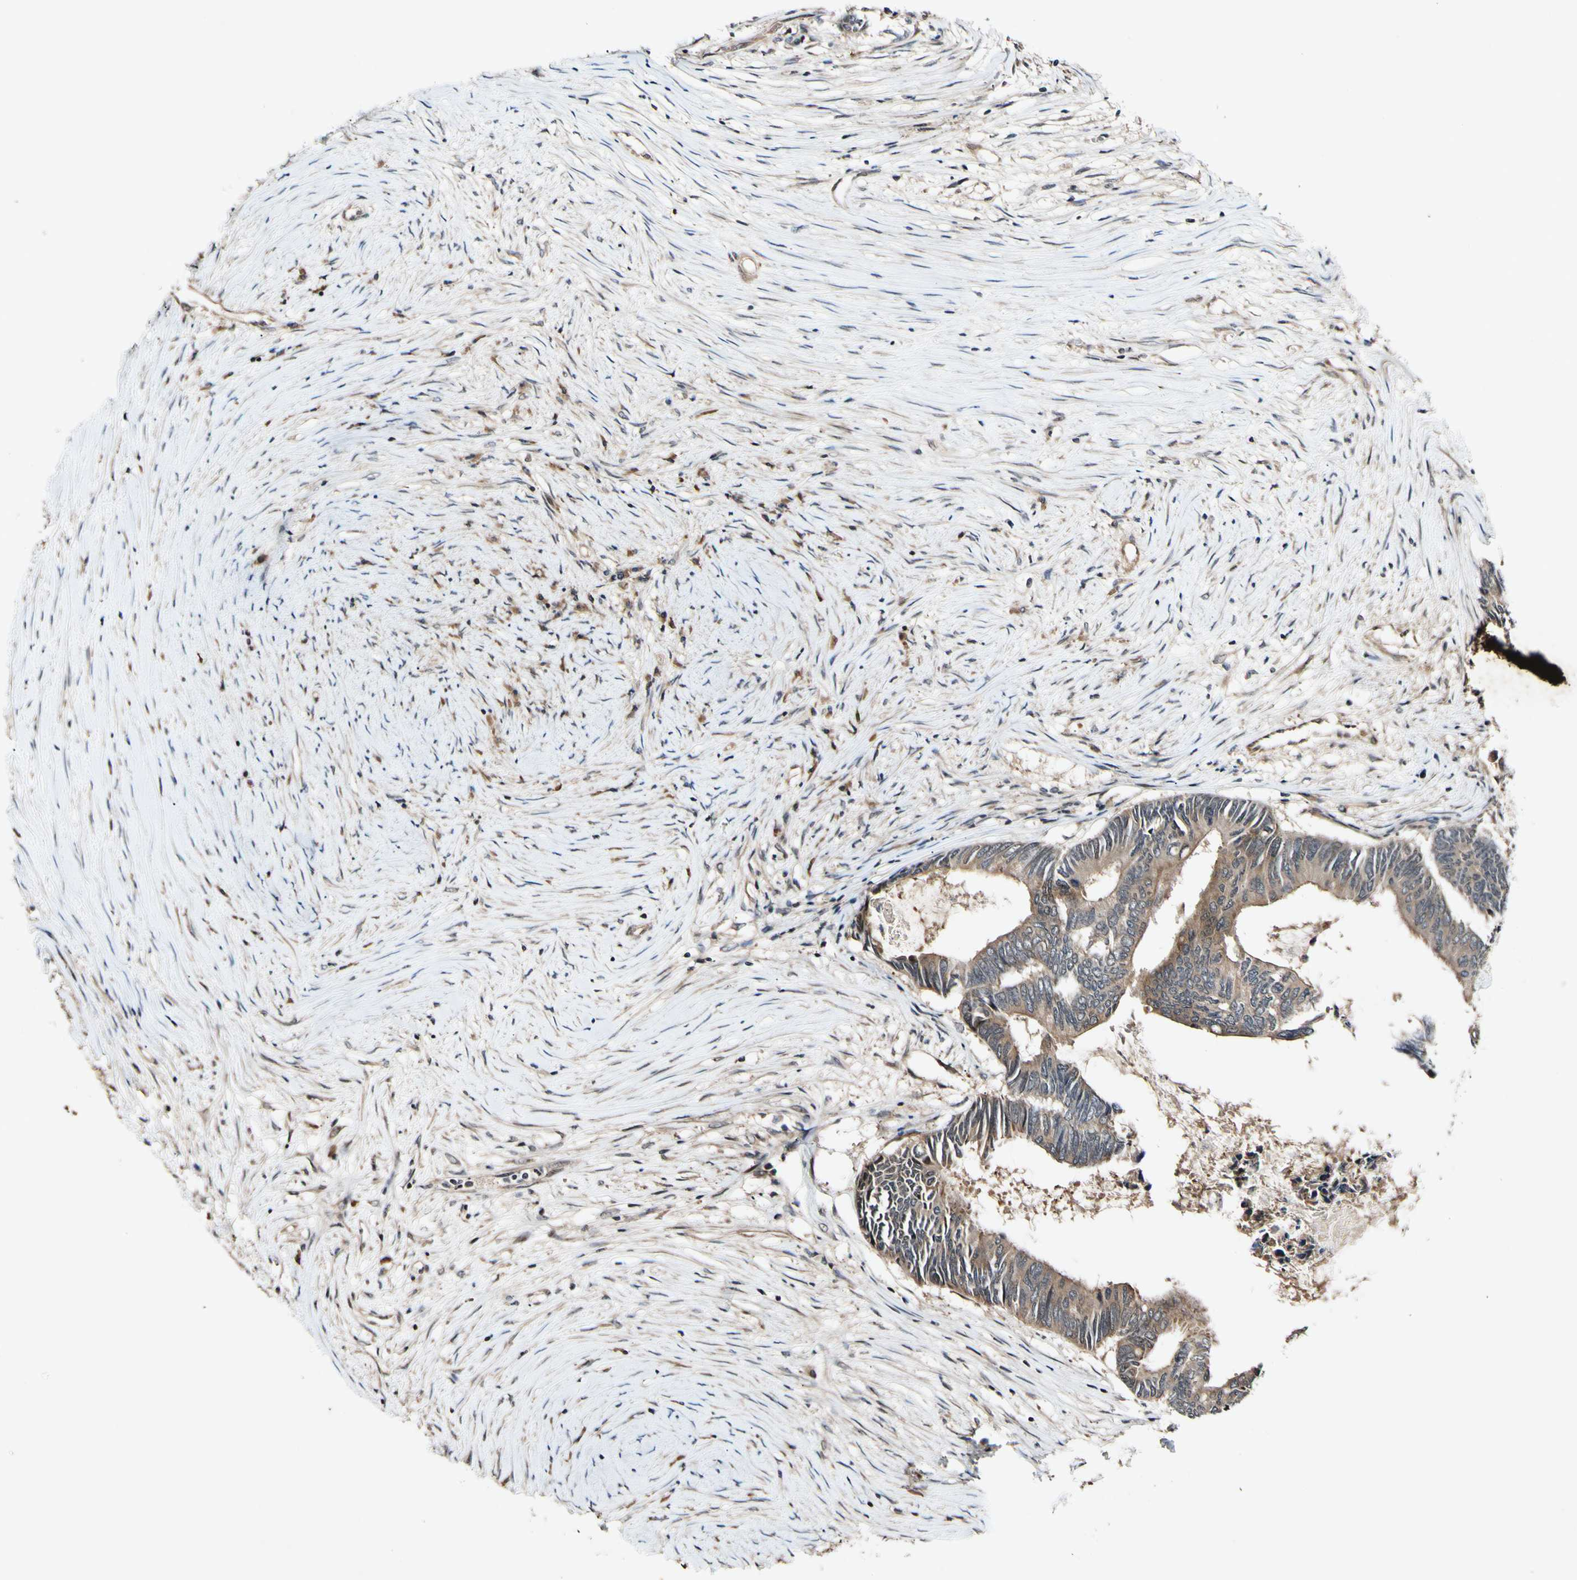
{"staining": {"intensity": "moderate", "quantity": ">75%", "location": "cytoplasmic/membranous"}, "tissue": "colorectal cancer", "cell_type": "Tumor cells", "image_type": "cancer", "snomed": [{"axis": "morphology", "description": "Adenocarcinoma, NOS"}, {"axis": "topography", "description": "Rectum"}], "caption": "Brown immunohistochemical staining in colorectal cancer (adenocarcinoma) demonstrates moderate cytoplasmic/membranous expression in about >75% of tumor cells.", "gene": "CSNK1E", "patient": {"sex": "male", "age": 63}}